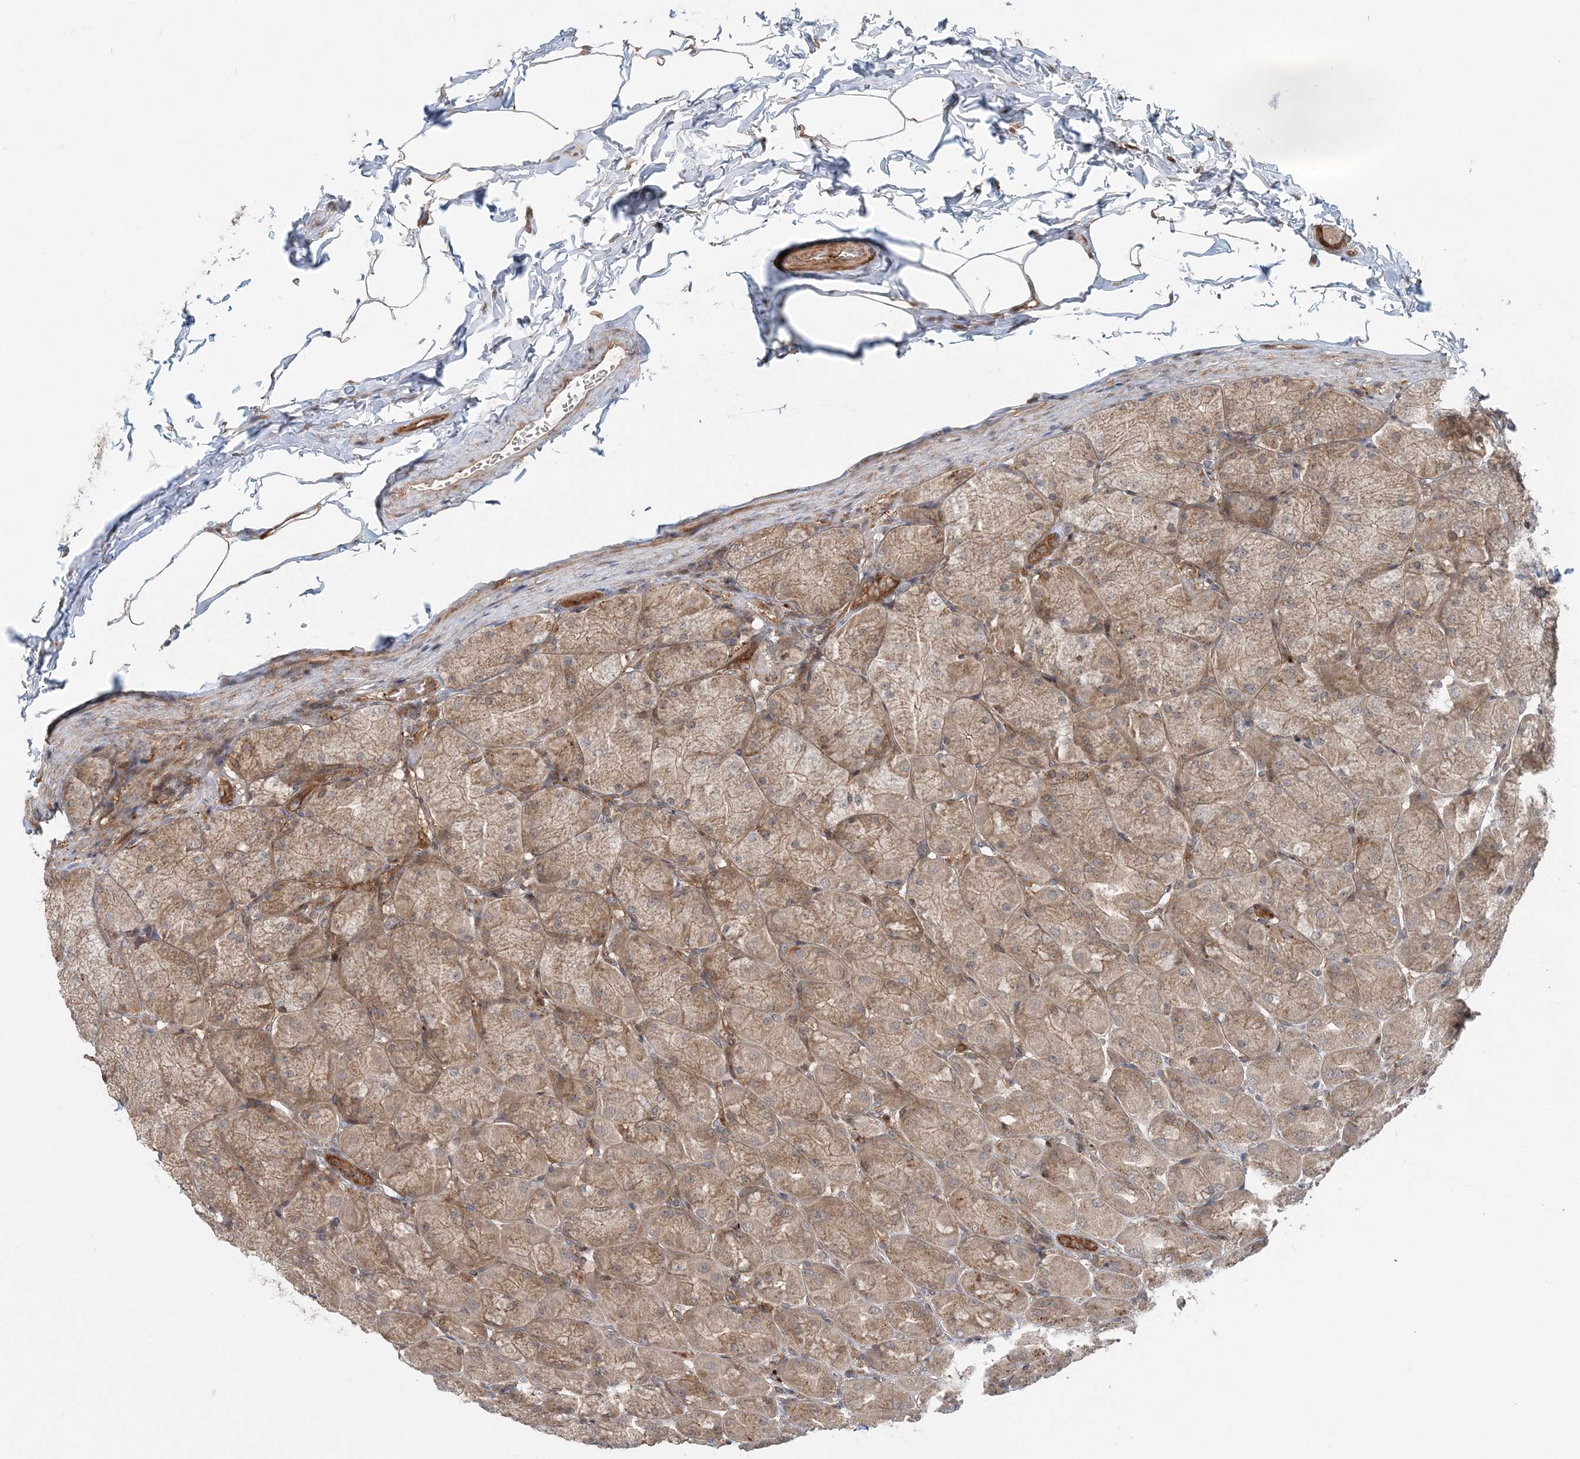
{"staining": {"intensity": "moderate", "quantity": ">75%", "location": "cytoplasmic/membranous,nuclear"}, "tissue": "stomach", "cell_type": "Glandular cells", "image_type": "normal", "snomed": [{"axis": "morphology", "description": "Normal tissue, NOS"}, {"axis": "topography", "description": "Stomach, upper"}], "caption": "DAB (3,3'-diaminobenzidine) immunohistochemical staining of unremarkable stomach displays moderate cytoplasmic/membranous,nuclear protein staining in about >75% of glandular cells. The staining was performed using DAB (3,3'-diaminobenzidine), with brown indicating positive protein expression. Nuclei are stained blue with hematoxylin.", "gene": "GEMIN5", "patient": {"sex": "female", "age": 56}}